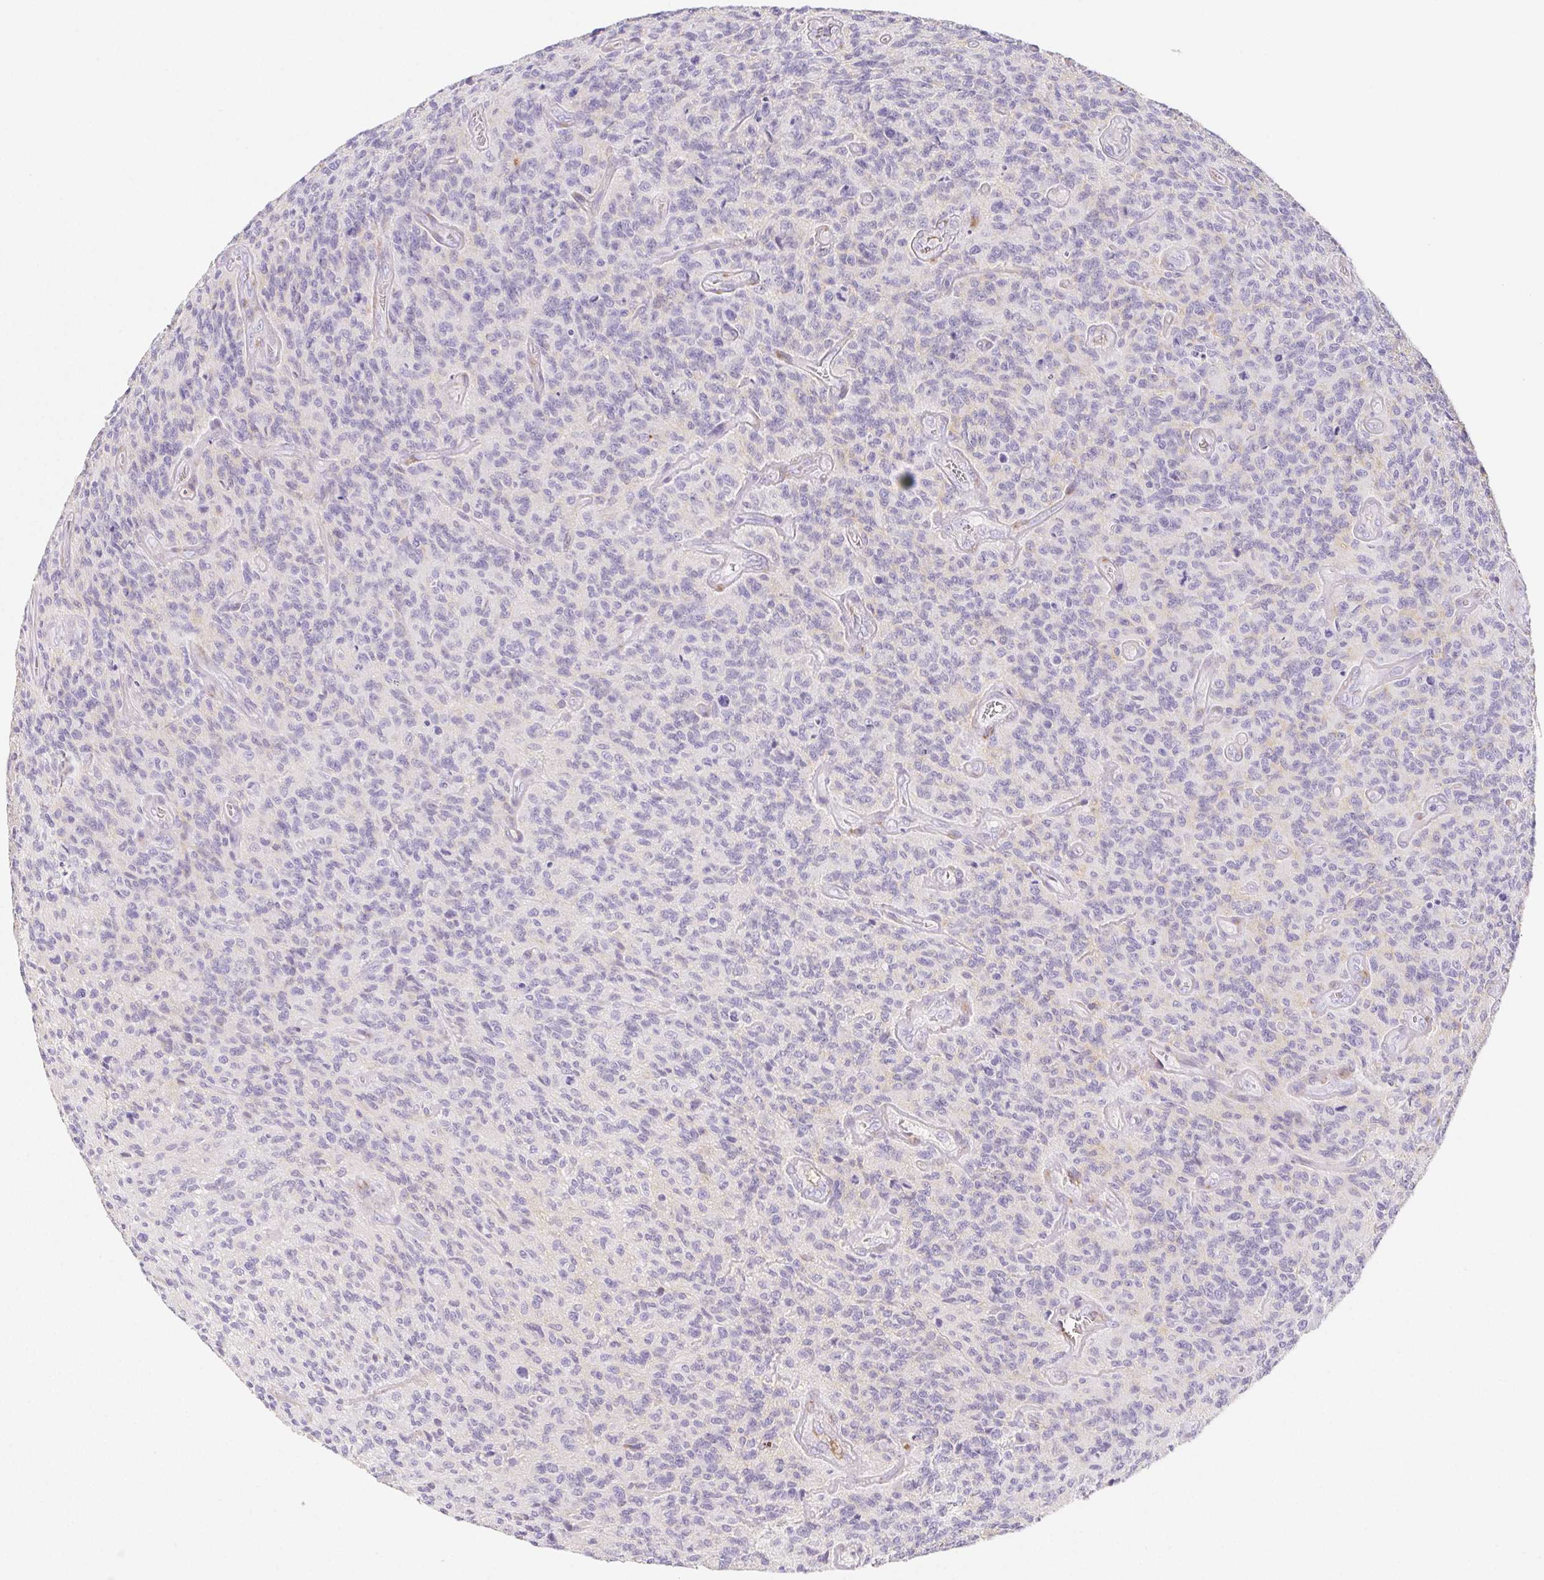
{"staining": {"intensity": "negative", "quantity": "none", "location": "none"}, "tissue": "glioma", "cell_type": "Tumor cells", "image_type": "cancer", "snomed": [{"axis": "morphology", "description": "Glioma, malignant, High grade"}, {"axis": "topography", "description": "Brain"}], "caption": "Glioma was stained to show a protein in brown. There is no significant positivity in tumor cells.", "gene": "ITIH2", "patient": {"sex": "male", "age": 76}}